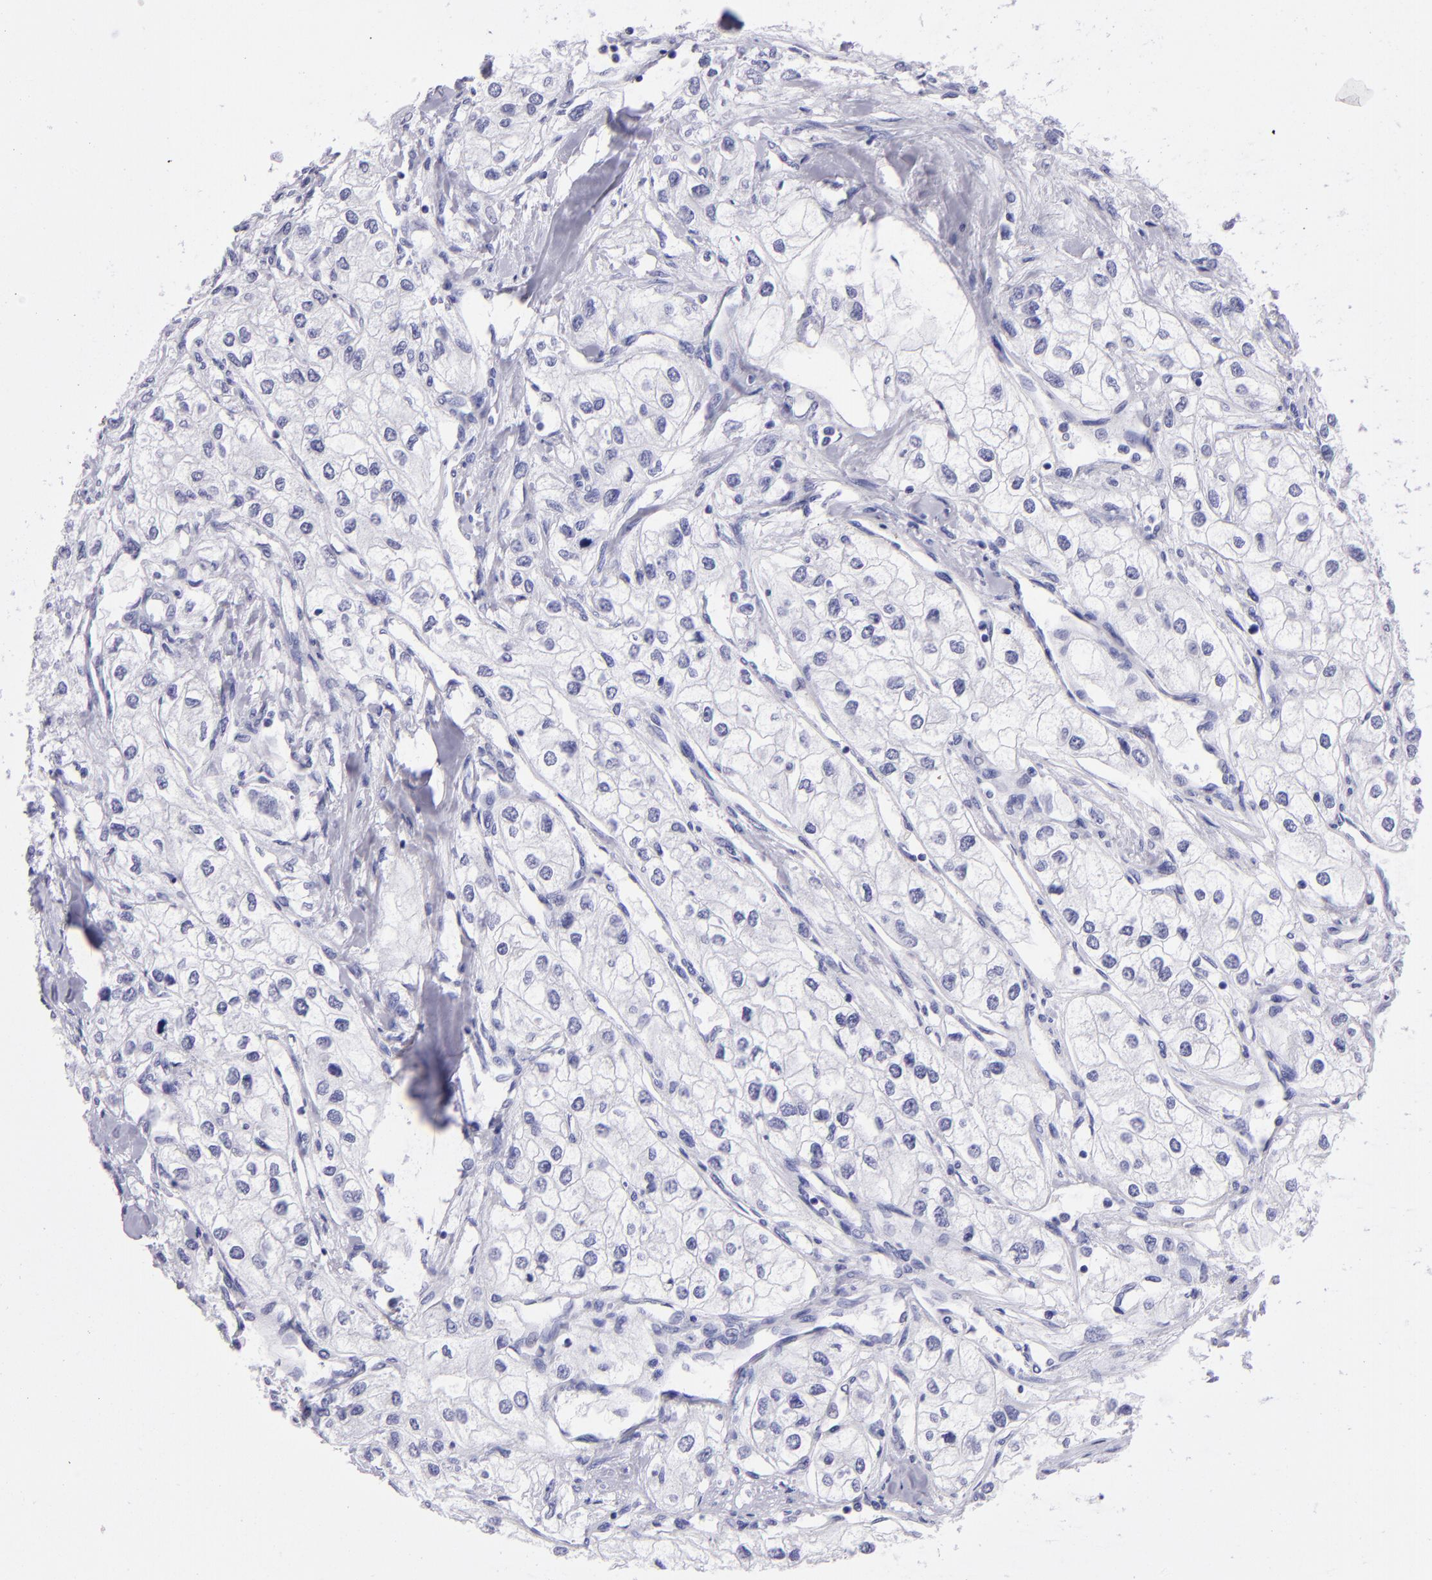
{"staining": {"intensity": "negative", "quantity": "none", "location": "none"}, "tissue": "renal cancer", "cell_type": "Tumor cells", "image_type": "cancer", "snomed": [{"axis": "morphology", "description": "Adenocarcinoma, NOS"}, {"axis": "topography", "description": "Kidney"}], "caption": "Renal adenocarcinoma was stained to show a protein in brown. There is no significant expression in tumor cells.", "gene": "TYRP1", "patient": {"sex": "male", "age": 57}}